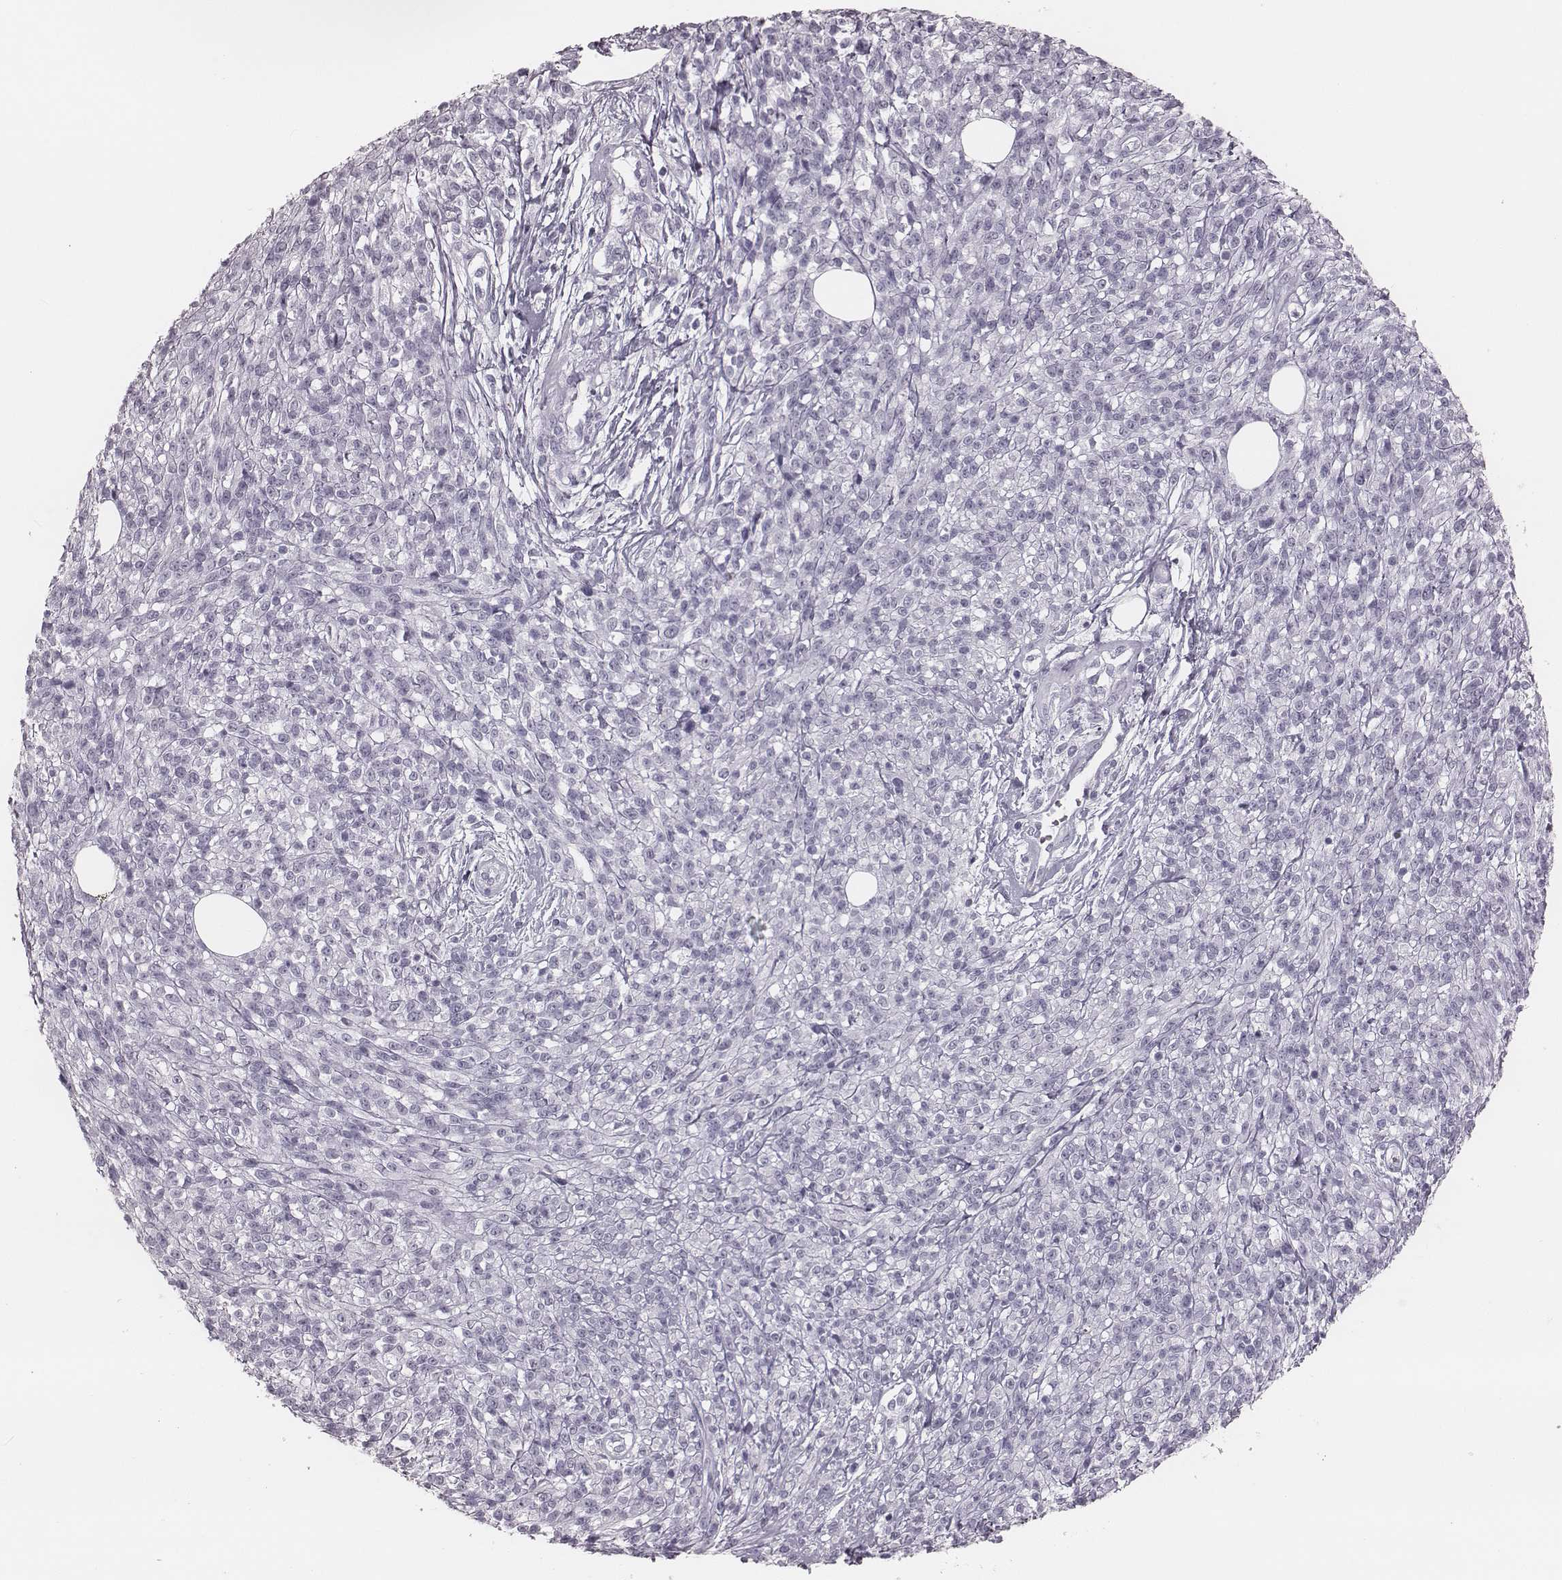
{"staining": {"intensity": "negative", "quantity": "none", "location": "none"}, "tissue": "melanoma", "cell_type": "Tumor cells", "image_type": "cancer", "snomed": [{"axis": "morphology", "description": "Malignant melanoma, NOS"}, {"axis": "topography", "description": "Skin"}, {"axis": "topography", "description": "Skin of trunk"}], "caption": "Human malignant melanoma stained for a protein using immunohistochemistry (IHC) reveals no expression in tumor cells.", "gene": "KRT74", "patient": {"sex": "male", "age": 74}}